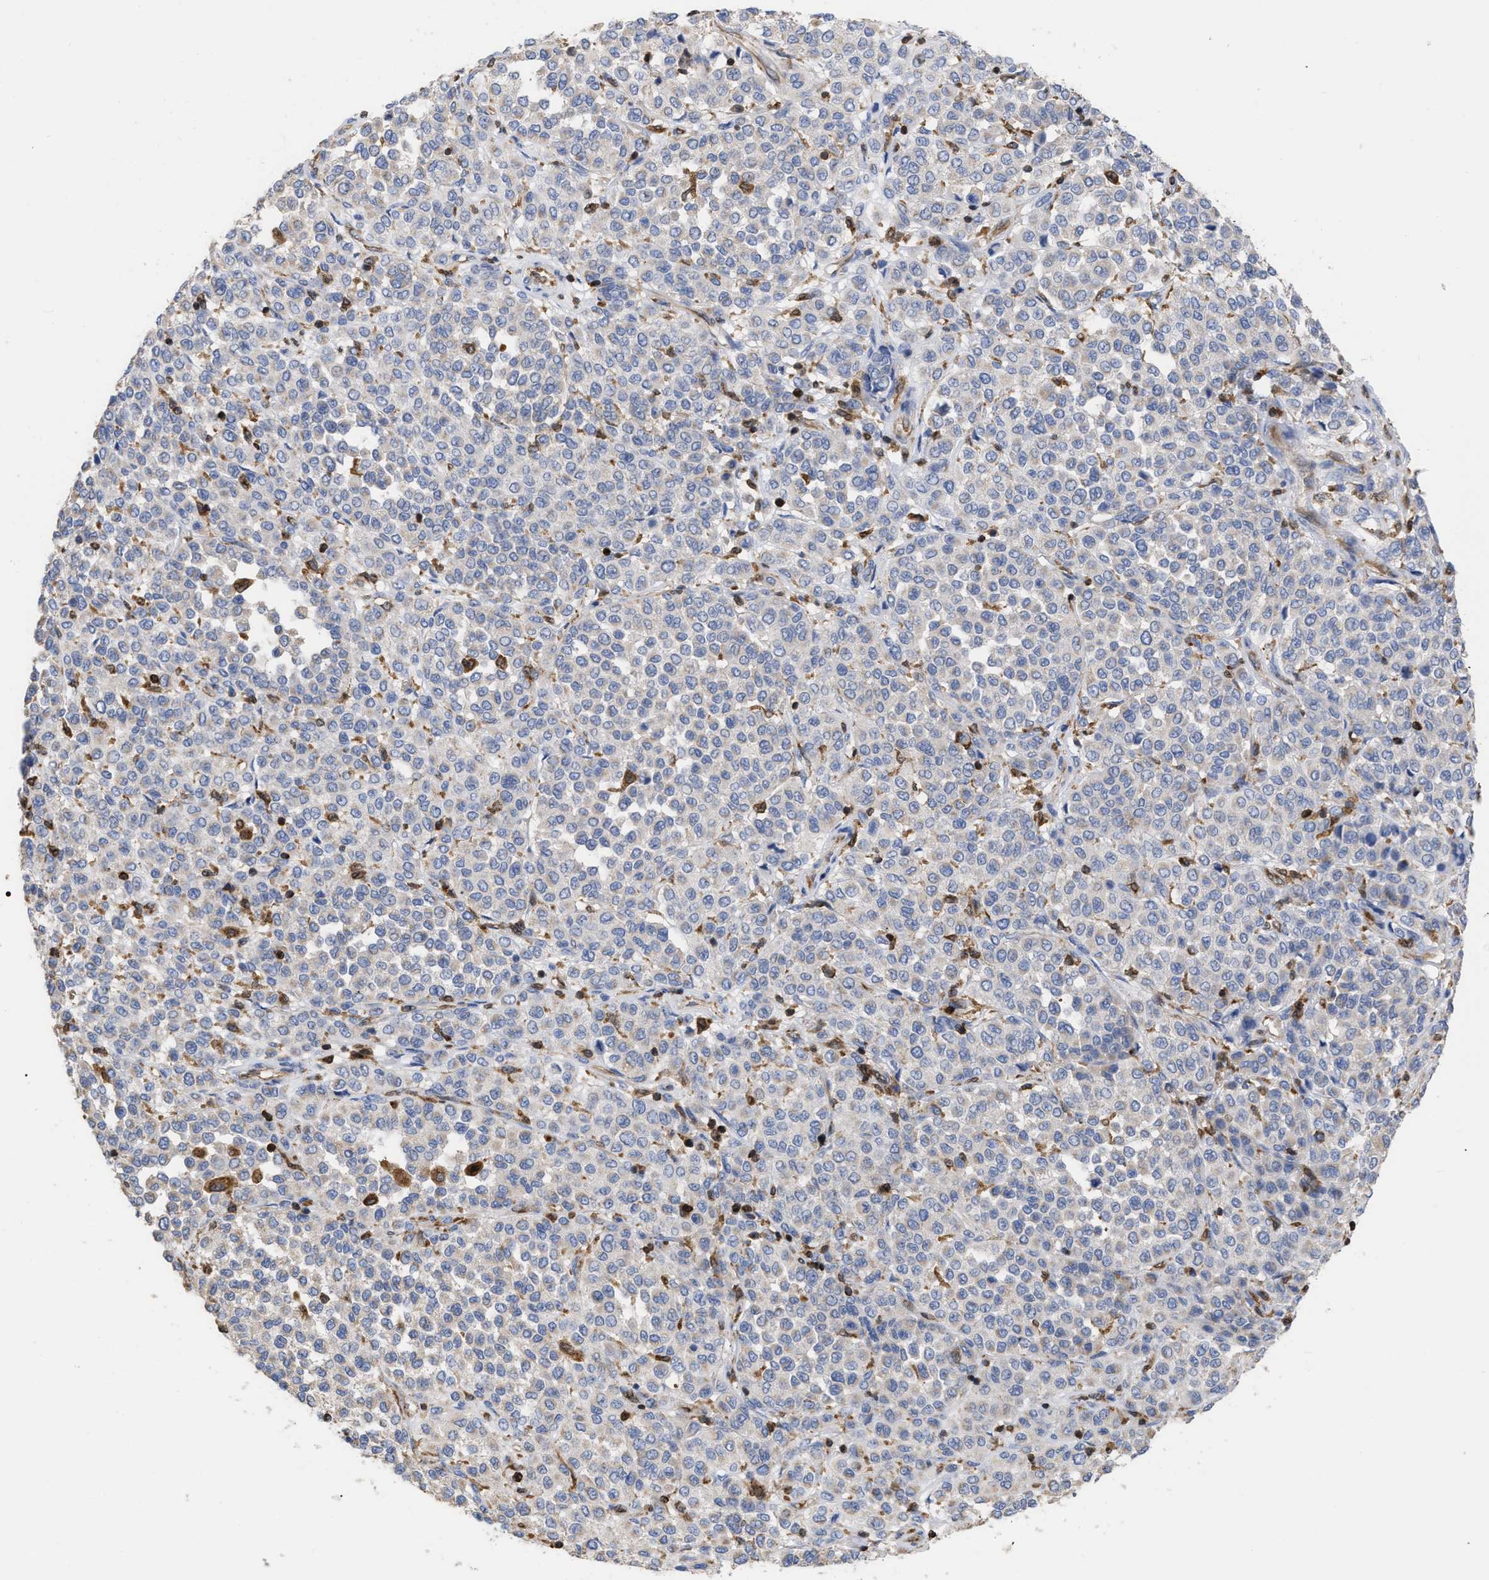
{"staining": {"intensity": "negative", "quantity": "none", "location": "none"}, "tissue": "melanoma", "cell_type": "Tumor cells", "image_type": "cancer", "snomed": [{"axis": "morphology", "description": "Malignant melanoma, Metastatic site"}, {"axis": "topography", "description": "Pancreas"}], "caption": "Melanoma was stained to show a protein in brown. There is no significant staining in tumor cells. (DAB immunohistochemistry (IHC), high magnification).", "gene": "GIMAP4", "patient": {"sex": "female", "age": 30}}